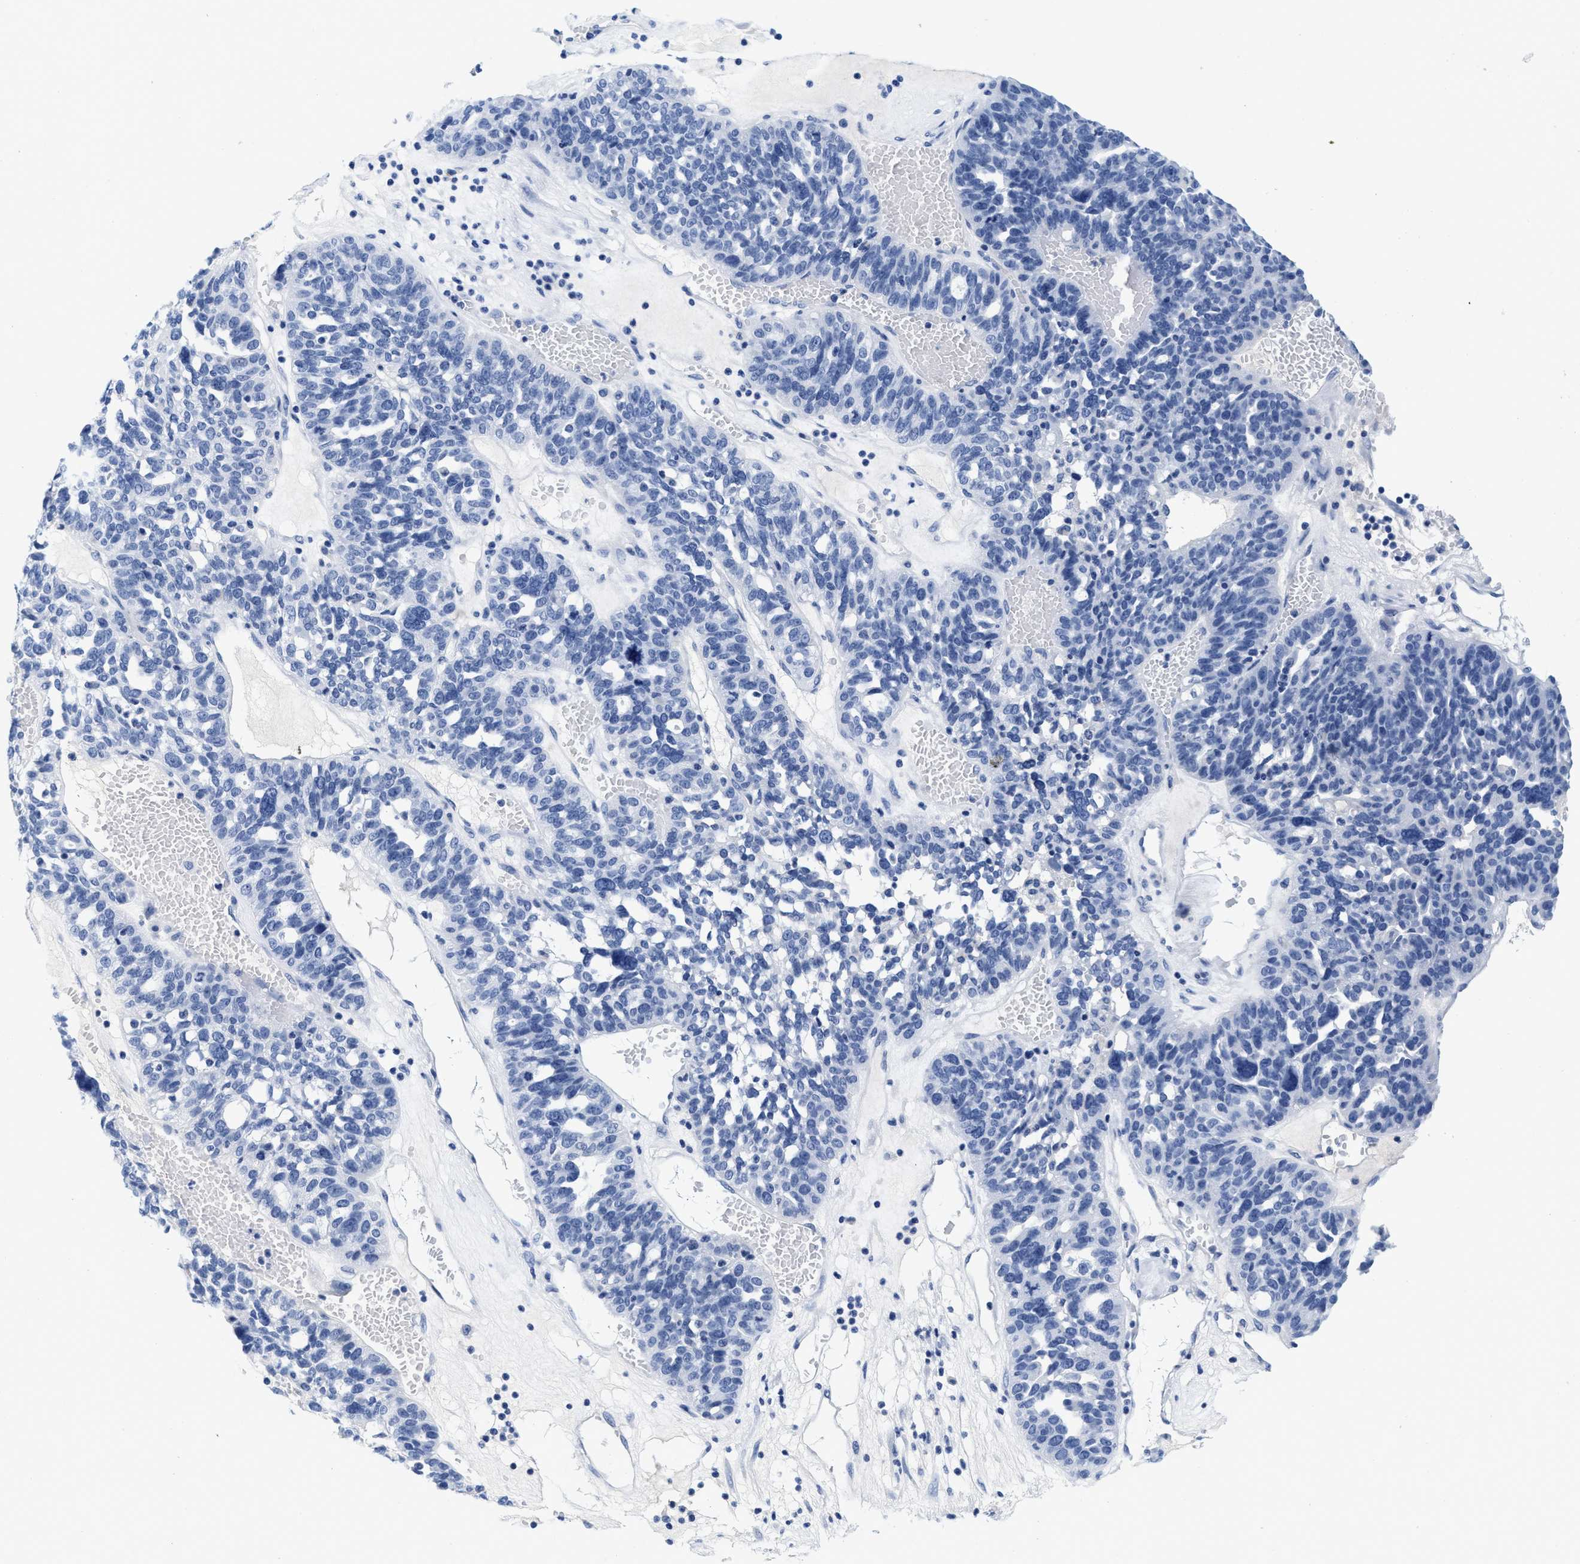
{"staining": {"intensity": "negative", "quantity": "none", "location": "none"}, "tissue": "ovarian cancer", "cell_type": "Tumor cells", "image_type": "cancer", "snomed": [{"axis": "morphology", "description": "Cystadenocarcinoma, serous, NOS"}, {"axis": "topography", "description": "Ovary"}], "caption": "This histopathology image is of serous cystadenocarcinoma (ovarian) stained with immunohistochemistry (IHC) to label a protein in brown with the nuclei are counter-stained blue. There is no staining in tumor cells.", "gene": "TTC3", "patient": {"sex": "female", "age": 59}}